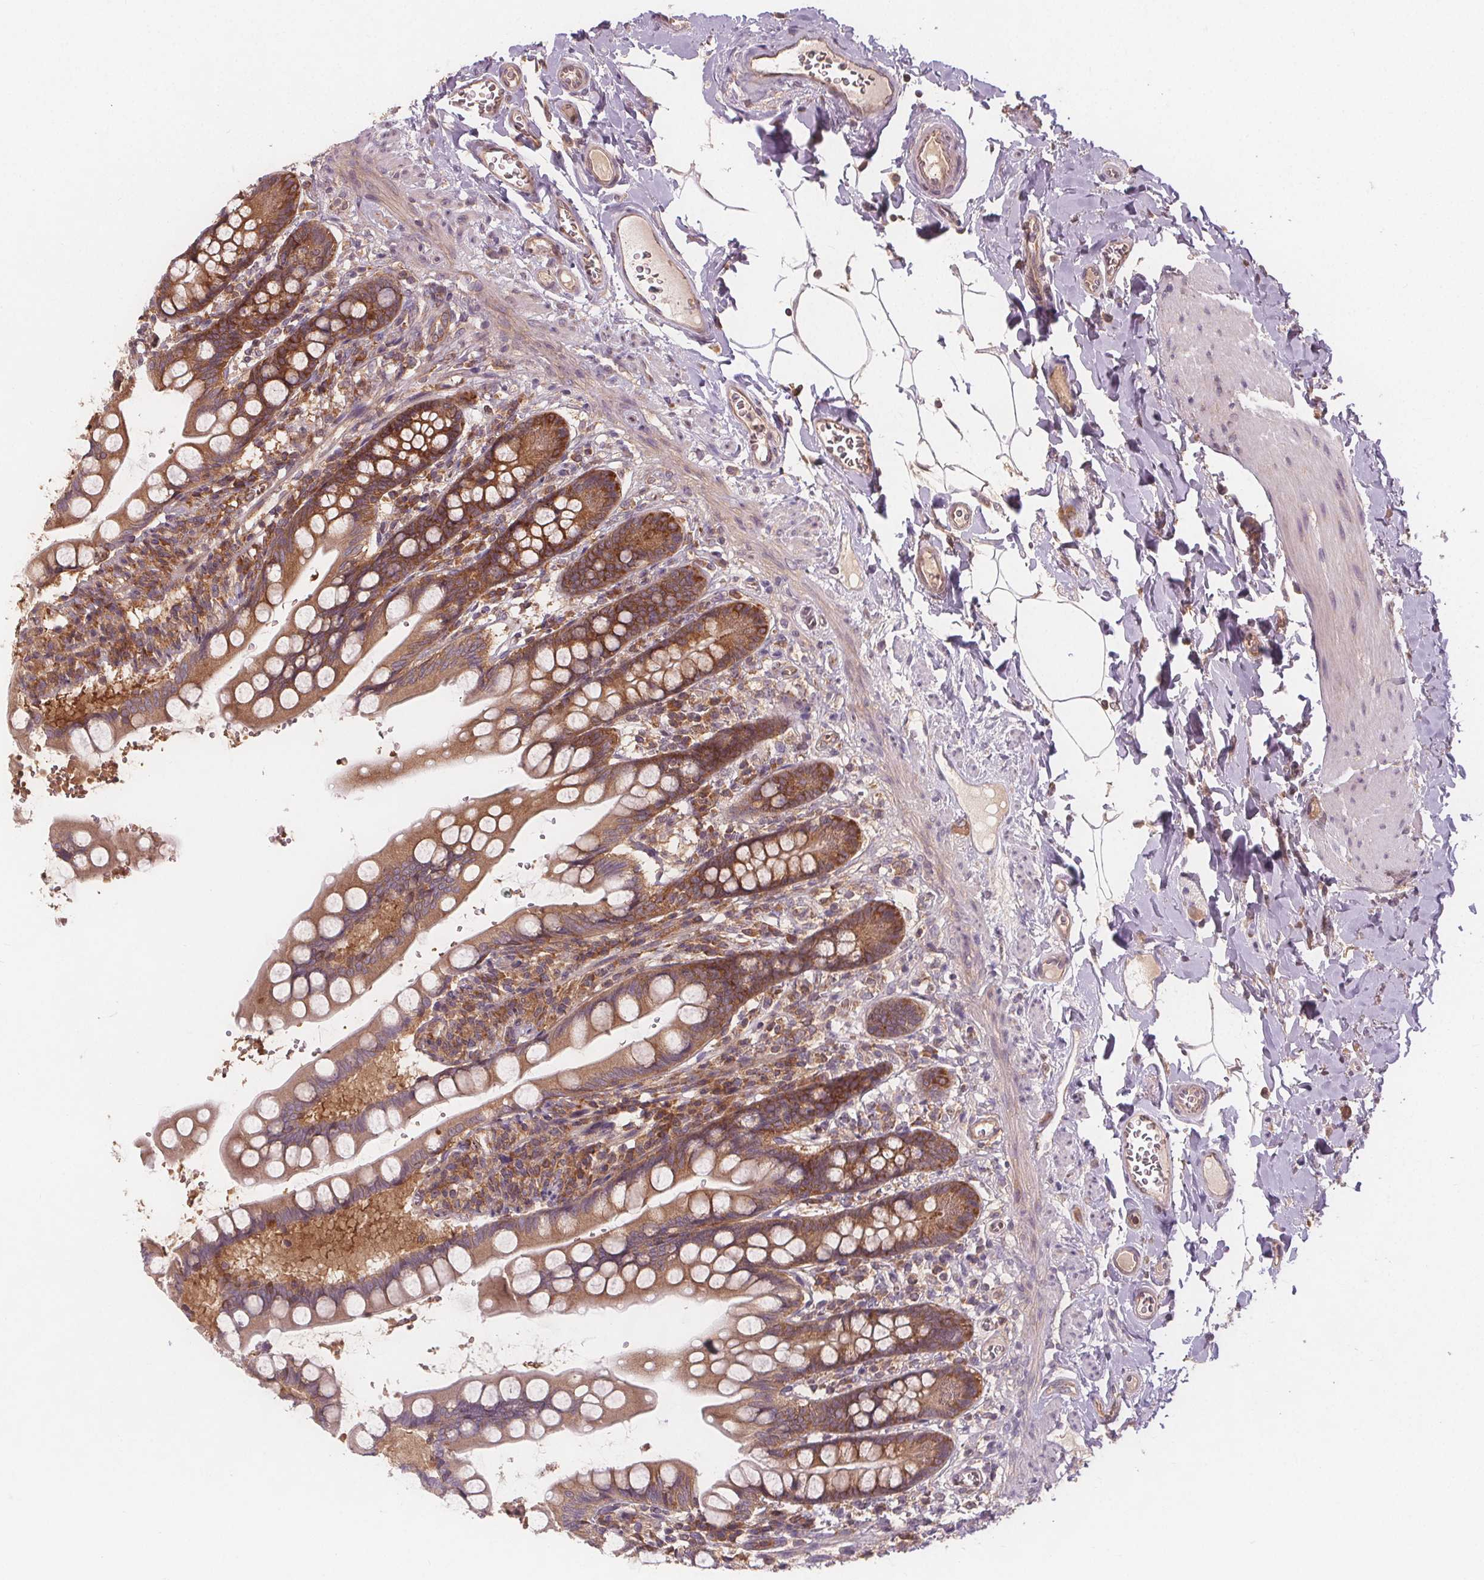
{"staining": {"intensity": "moderate", "quantity": ">75%", "location": "cytoplasmic/membranous"}, "tissue": "small intestine", "cell_type": "Glandular cells", "image_type": "normal", "snomed": [{"axis": "morphology", "description": "Normal tissue, NOS"}, {"axis": "topography", "description": "Small intestine"}], "caption": "Brown immunohistochemical staining in benign small intestine reveals moderate cytoplasmic/membranous expression in about >75% of glandular cells. Ihc stains the protein of interest in brown and the nuclei are stained blue.", "gene": "EIF3D", "patient": {"sex": "female", "age": 56}}